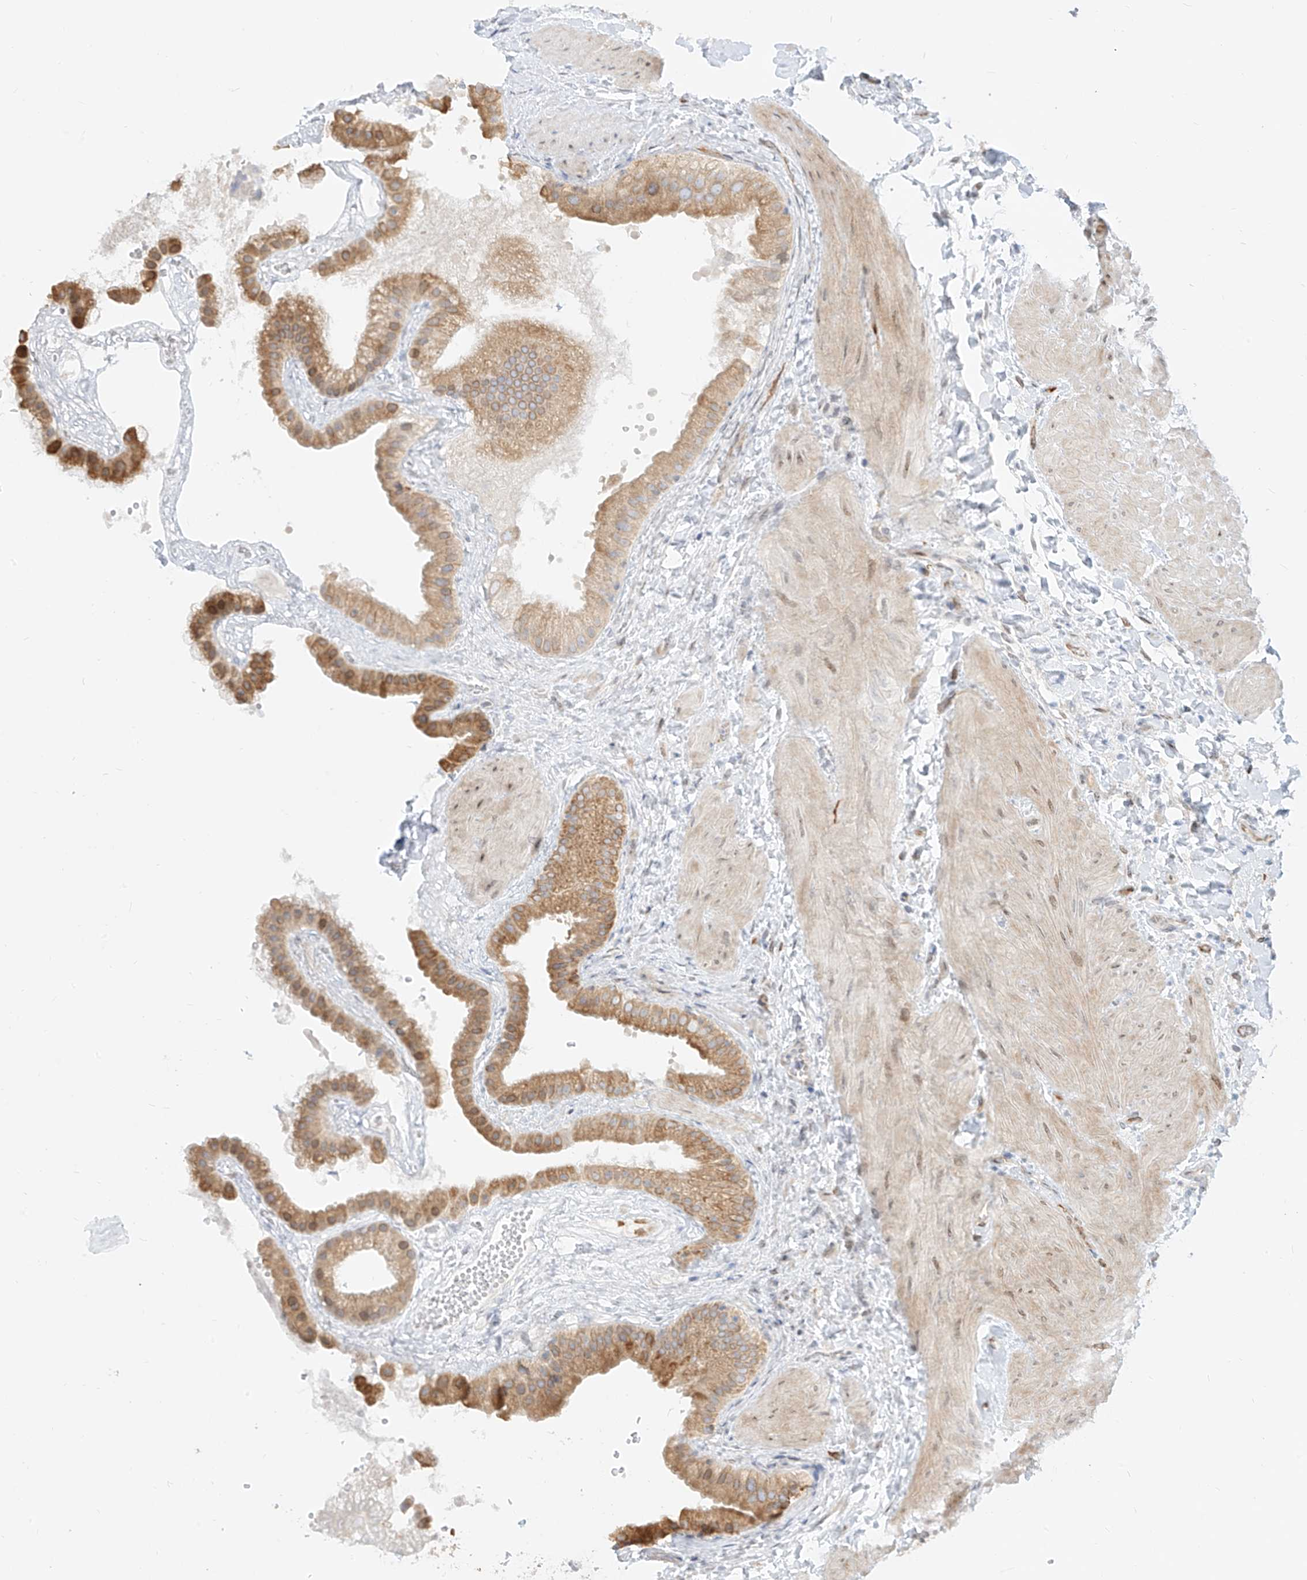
{"staining": {"intensity": "moderate", "quantity": "25%-75%", "location": "cytoplasmic/membranous"}, "tissue": "gallbladder", "cell_type": "Glandular cells", "image_type": "normal", "snomed": [{"axis": "morphology", "description": "Normal tissue, NOS"}, {"axis": "topography", "description": "Gallbladder"}], "caption": "Brown immunohistochemical staining in unremarkable gallbladder reveals moderate cytoplasmic/membranous staining in approximately 25%-75% of glandular cells.", "gene": "NHSL1", "patient": {"sex": "male", "age": 55}}